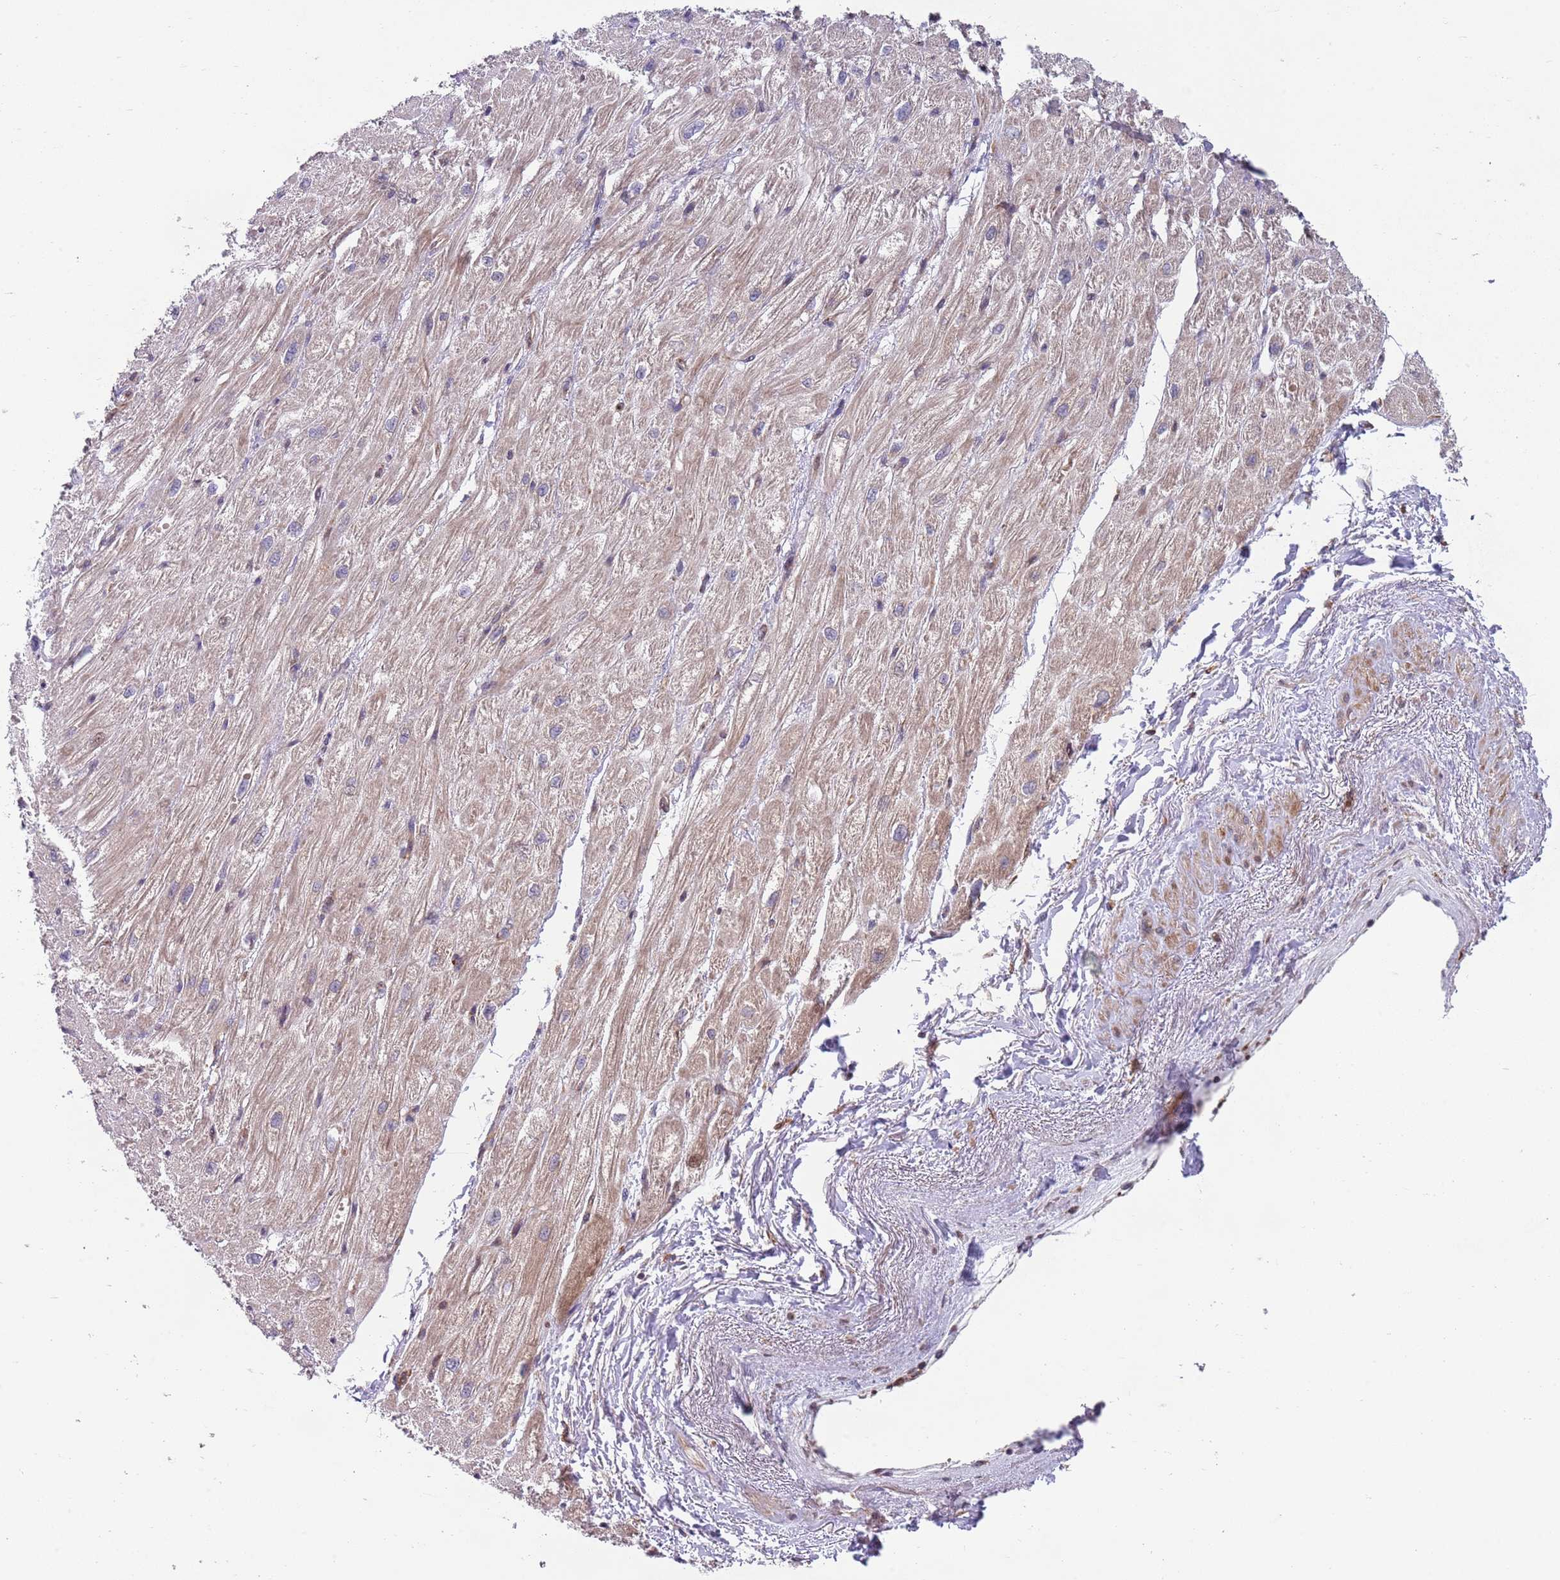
{"staining": {"intensity": "weak", "quantity": ">75%", "location": "cytoplasmic/membranous"}, "tissue": "heart muscle", "cell_type": "Cardiomyocytes", "image_type": "normal", "snomed": [{"axis": "morphology", "description": "Normal tissue, NOS"}, {"axis": "topography", "description": "Heart"}], "caption": "Immunohistochemical staining of normal human heart muscle displays >75% levels of weak cytoplasmic/membranous protein staining in approximately >75% of cardiomyocytes. (Brightfield microscopy of DAB IHC at high magnification).", "gene": "GGA1", "patient": {"sex": "male", "age": 65}}